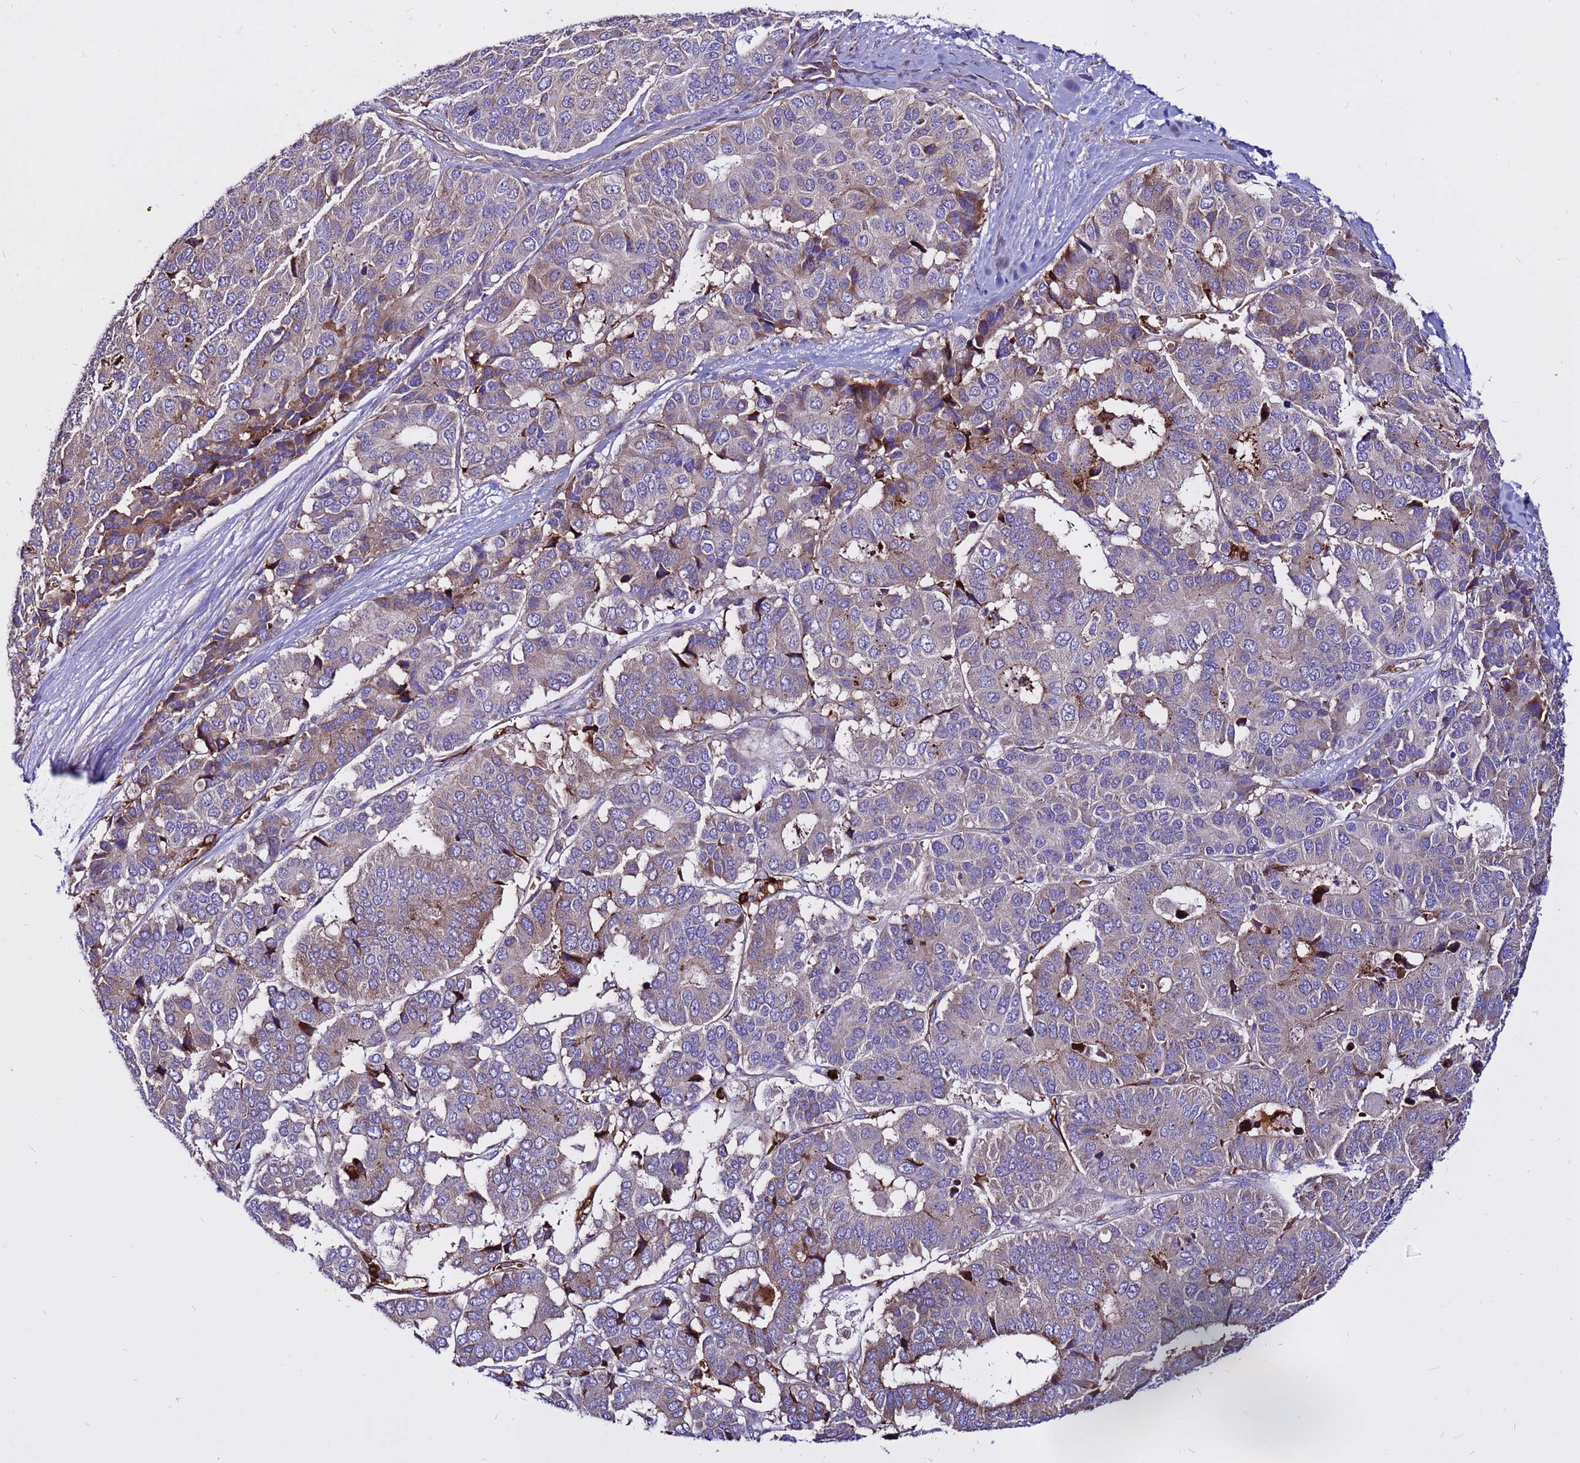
{"staining": {"intensity": "moderate", "quantity": "<25%", "location": "cytoplasmic/membranous"}, "tissue": "pancreatic cancer", "cell_type": "Tumor cells", "image_type": "cancer", "snomed": [{"axis": "morphology", "description": "Adenocarcinoma, NOS"}, {"axis": "topography", "description": "Pancreas"}], "caption": "A low amount of moderate cytoplasmic/membranous expression is appreciated in about <25% of tumor cells in pancreatic cancer (adenocarcinoma) tissue.", "gene": "ZNF669", "patient": {"sex": "male", "age": 50}}